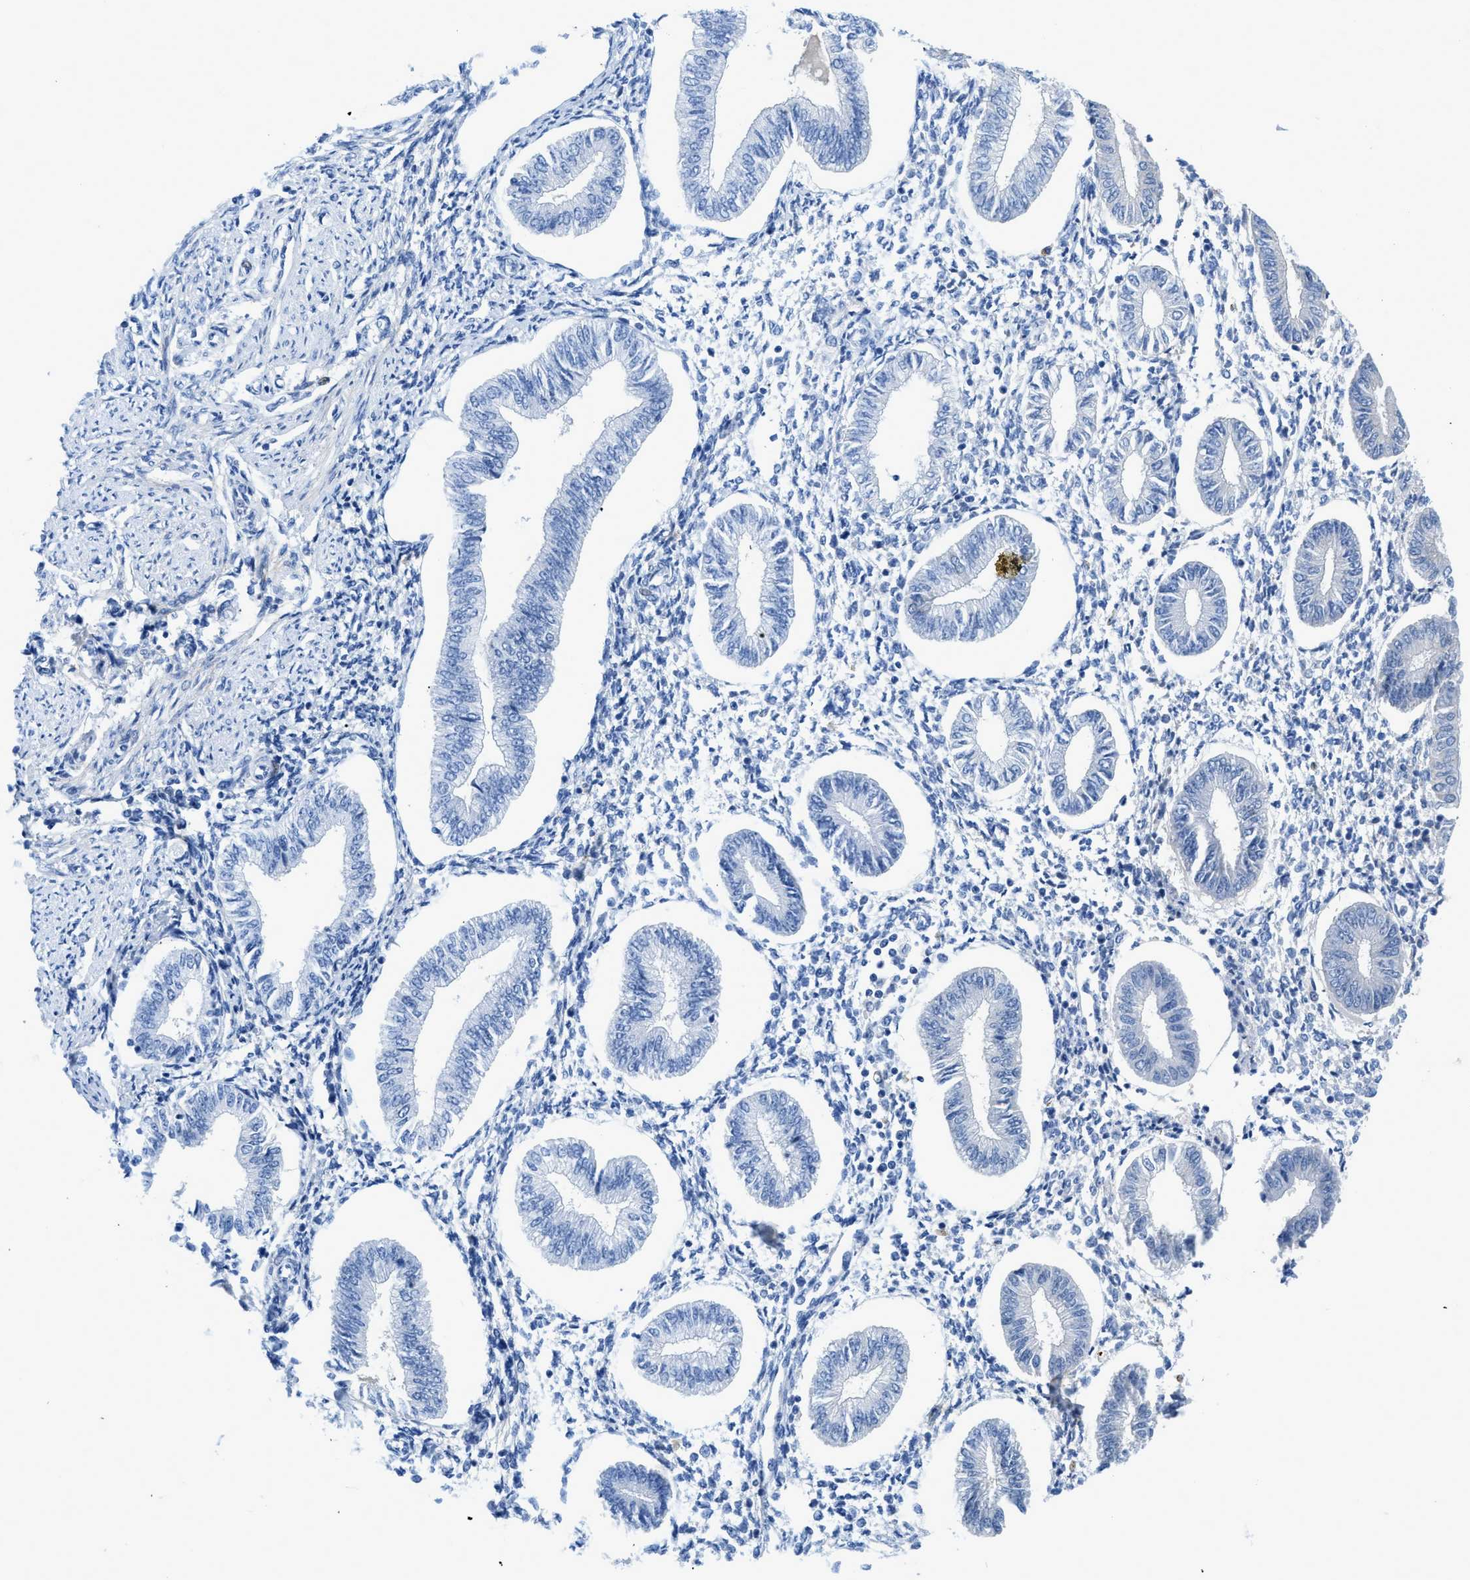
{"staining": {"intensity": "negative", "quantity": "none", "location": "none"}, "tissue": "endometrium", "cell_type": "Cells in endometrial stroma", "image_type": "normal", "snomed": [{"axis": "morphology", "description": "Normal tissue, NOS"}, {"axis": "topography", "description": "Endometrium"}], "caption": "IHC of unremarkable endometrium shows no expression in cells in endometrial stroma.", "gene": "COL3A1", "patient": {"sex": "female", "age": 50}}